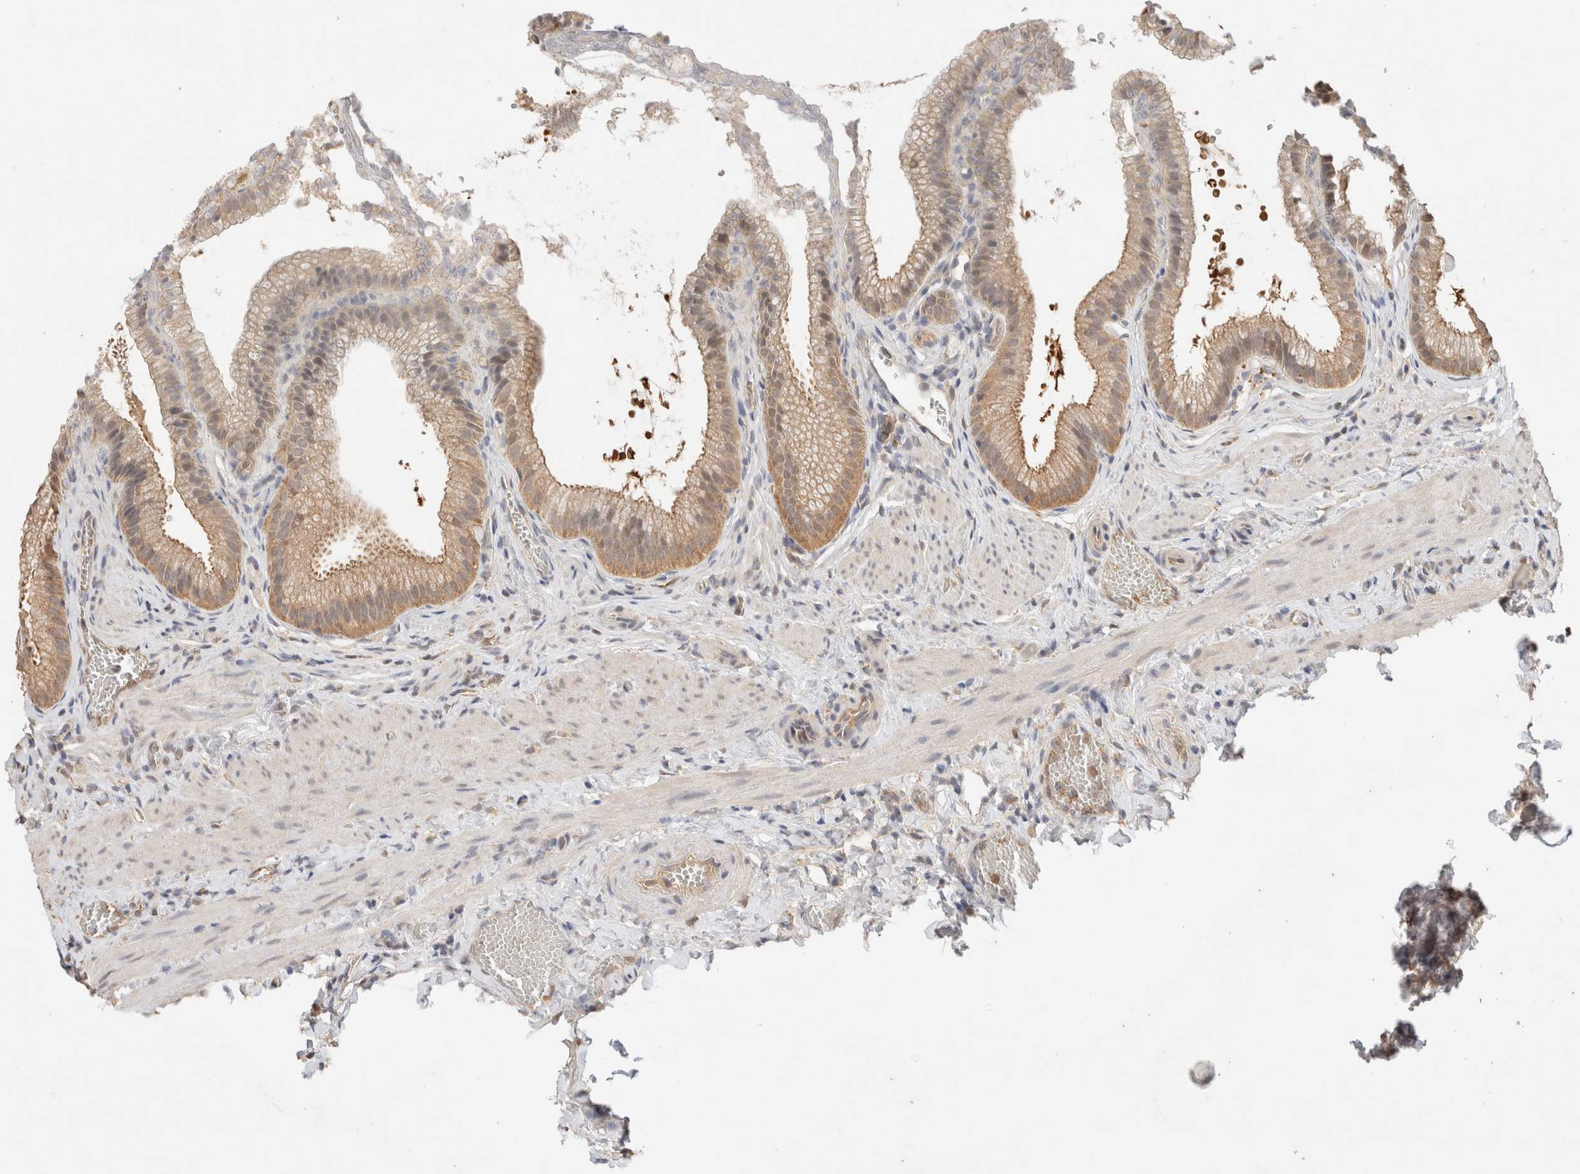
{"staining": {"intensity": "moderate", "quantity": ">75%", "location": "cytoplasmic/membranous"}, "tissue": "gallbladder", "cell_type": "Glandular cells", "image_type": "normal", "snomed": [{"axis": "morphology", "description": "Normal tissue, NOS"}, {"axis": "topography", "description": "Gallbladder"}], "caption": "An image of human gallbladder stained for a protein exhibits moderate cytoplasmic/membranous brown staining in glandular cells. Using DAB (3,3'-diaminobenzidine) (brown) and hematoxylin (blue) stains, captured at high magnification using brightfield microscopy.", "gene": "YWHAH", "patient": {"sex": "male", "age": 38}}